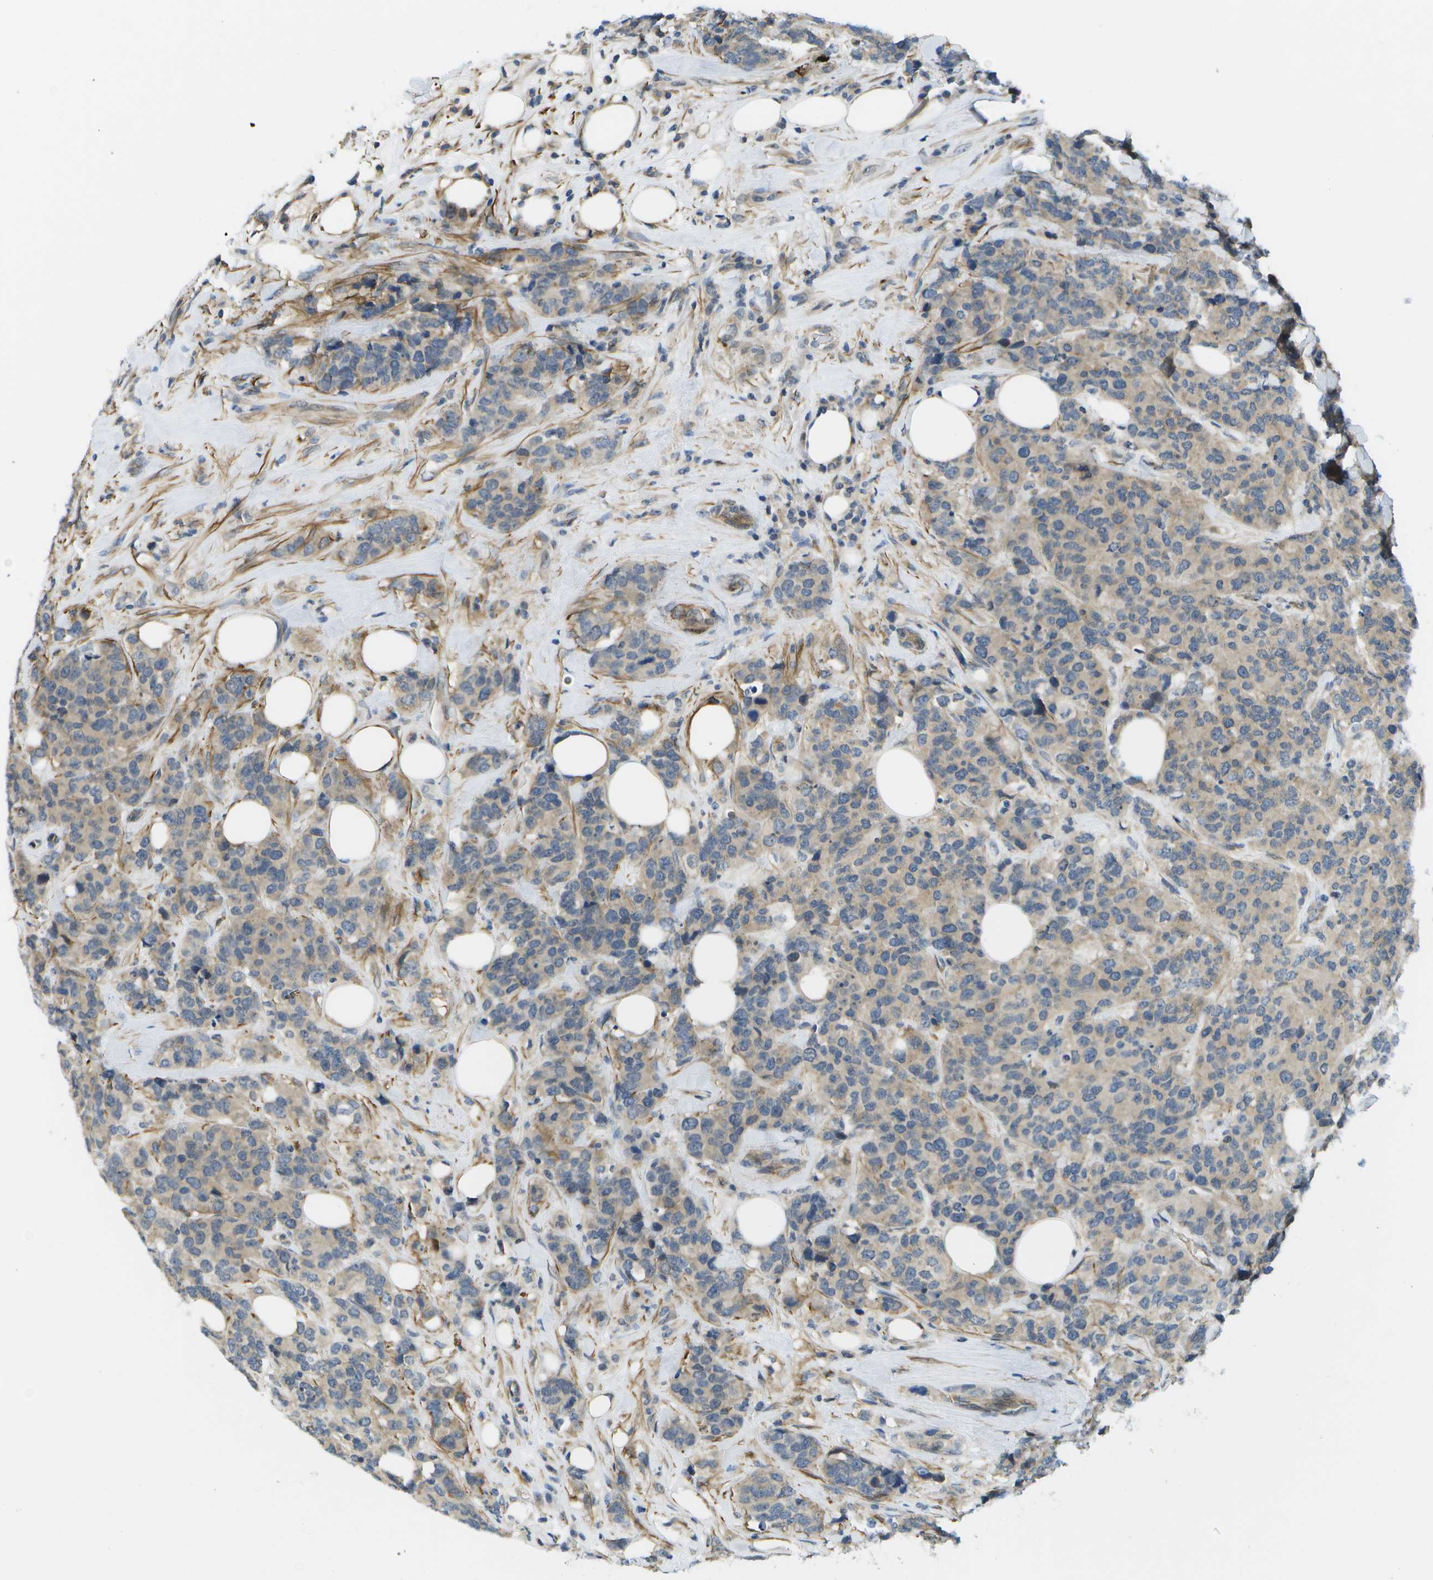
{"staining": {"intensity": "weak", "quantity": "25%-75%", "location": "cytoplasmic/membranous"}, "tissue": "breast cancer", "cell_type": "Tumor cells", "image_type": "cancer", "snomed": [{"axis": "morphology", "description": "Lobular carcinoma"}, {"axis": "topography", "description": "Breast"}], "caption": "Protein expression by IHC demonstrates weak cytoplasmic/membranous expression in about 25%-75% of tumor cells in breast lobular carcinoma.", "gene": "KIAA0040", "patient": {"sex": "female", "age": 59}}